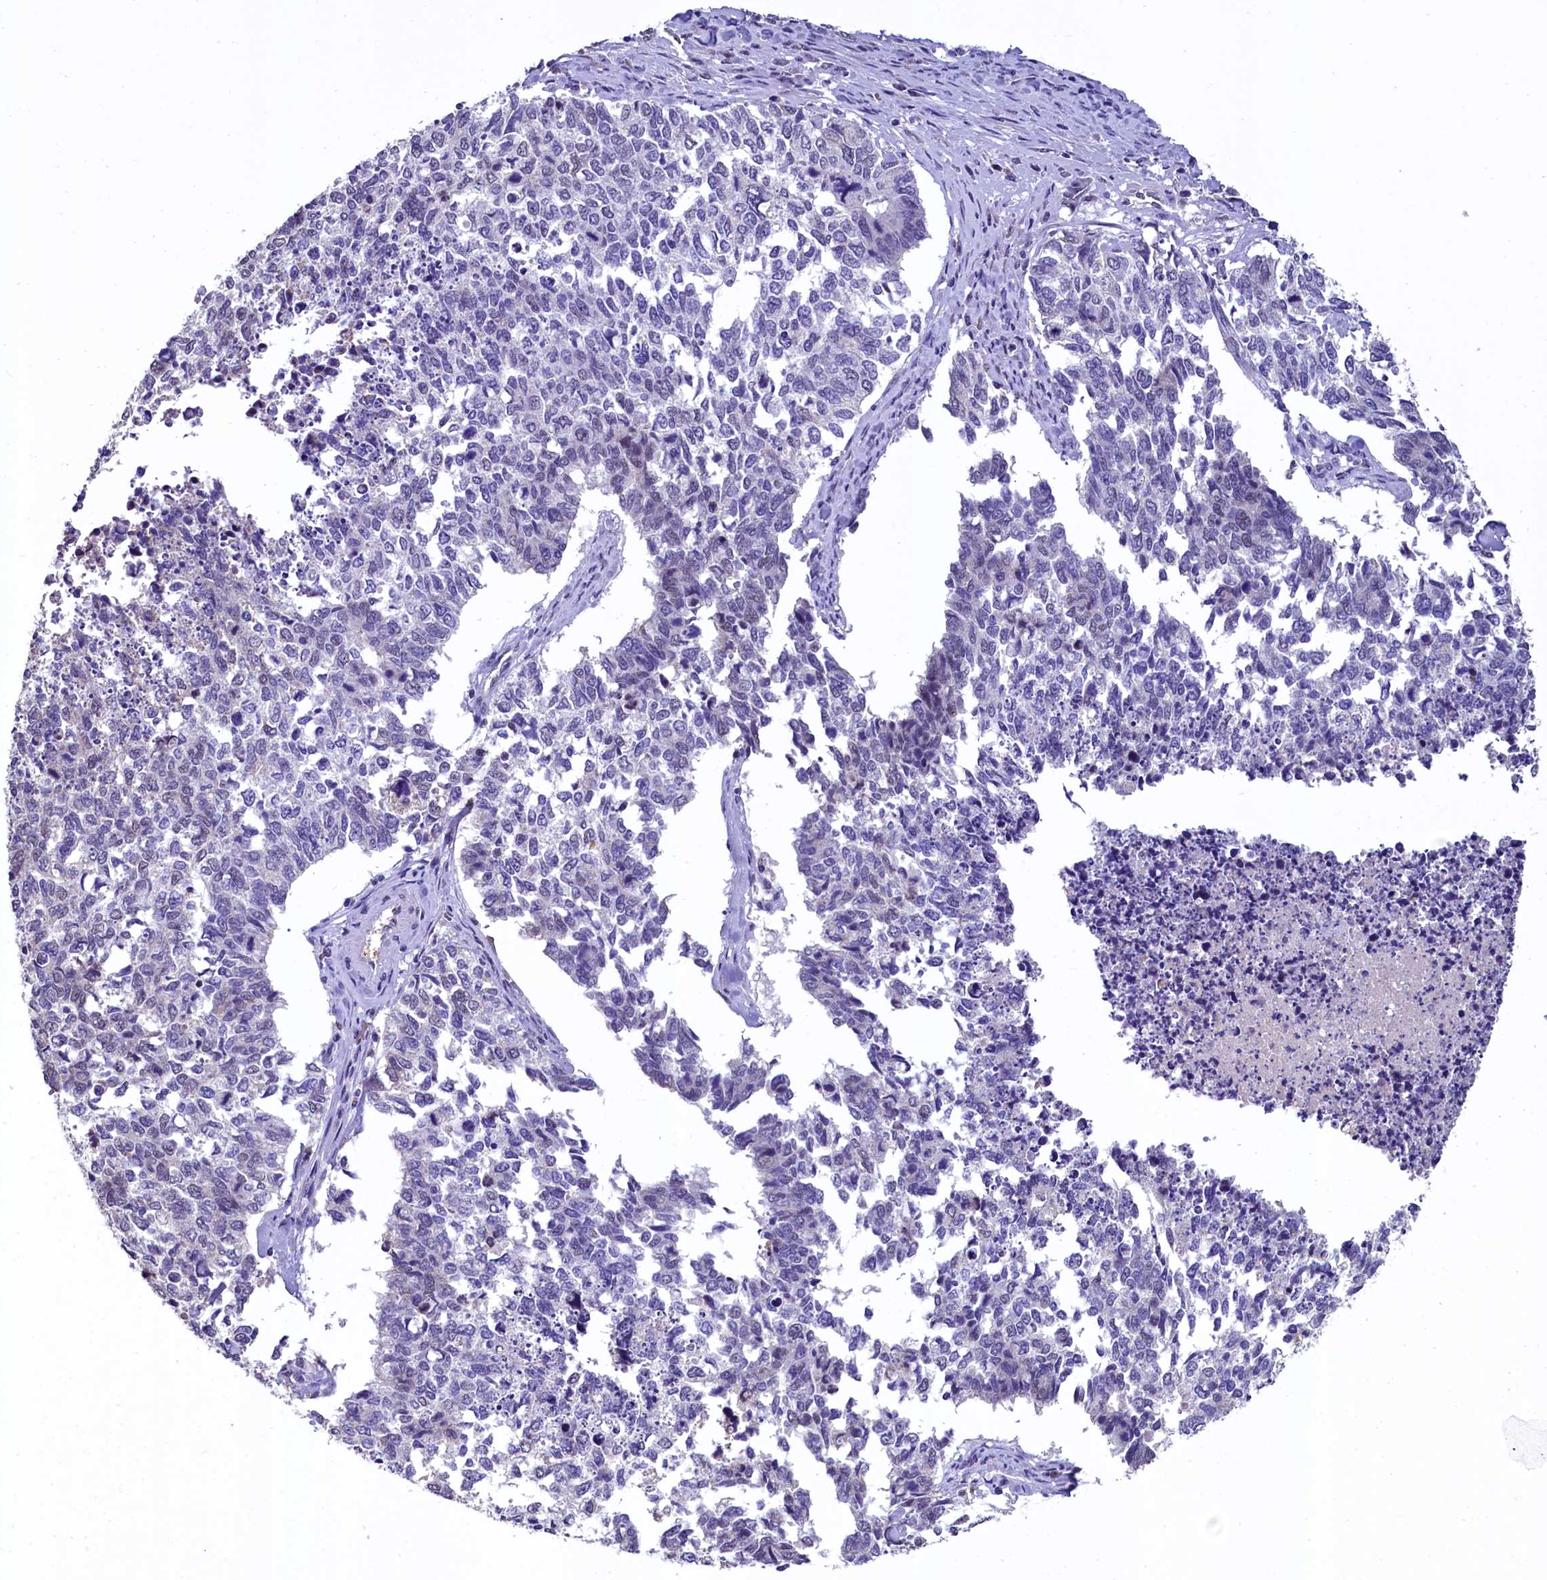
{"staining": {"intensity": "negative", "quantity": "none", "location": "none"}, "tissue": "cervical cancer", "cell_type": "Tumor cells", "image_type": "cancer", "snomed": [{"axis": "morphology", "description": "Squamous cell carcinoma, NOS"}, {"axis": "topography", "description": "Cervix"}], "caption": "An IHC micrograph of squamous cell carcinoma (cervical) is shown. There is no staining in tumor cells of squamous cell carcinoma (cervical).", "gene": "HECTD4", "patient": {"sex": "female", "age": 63}}